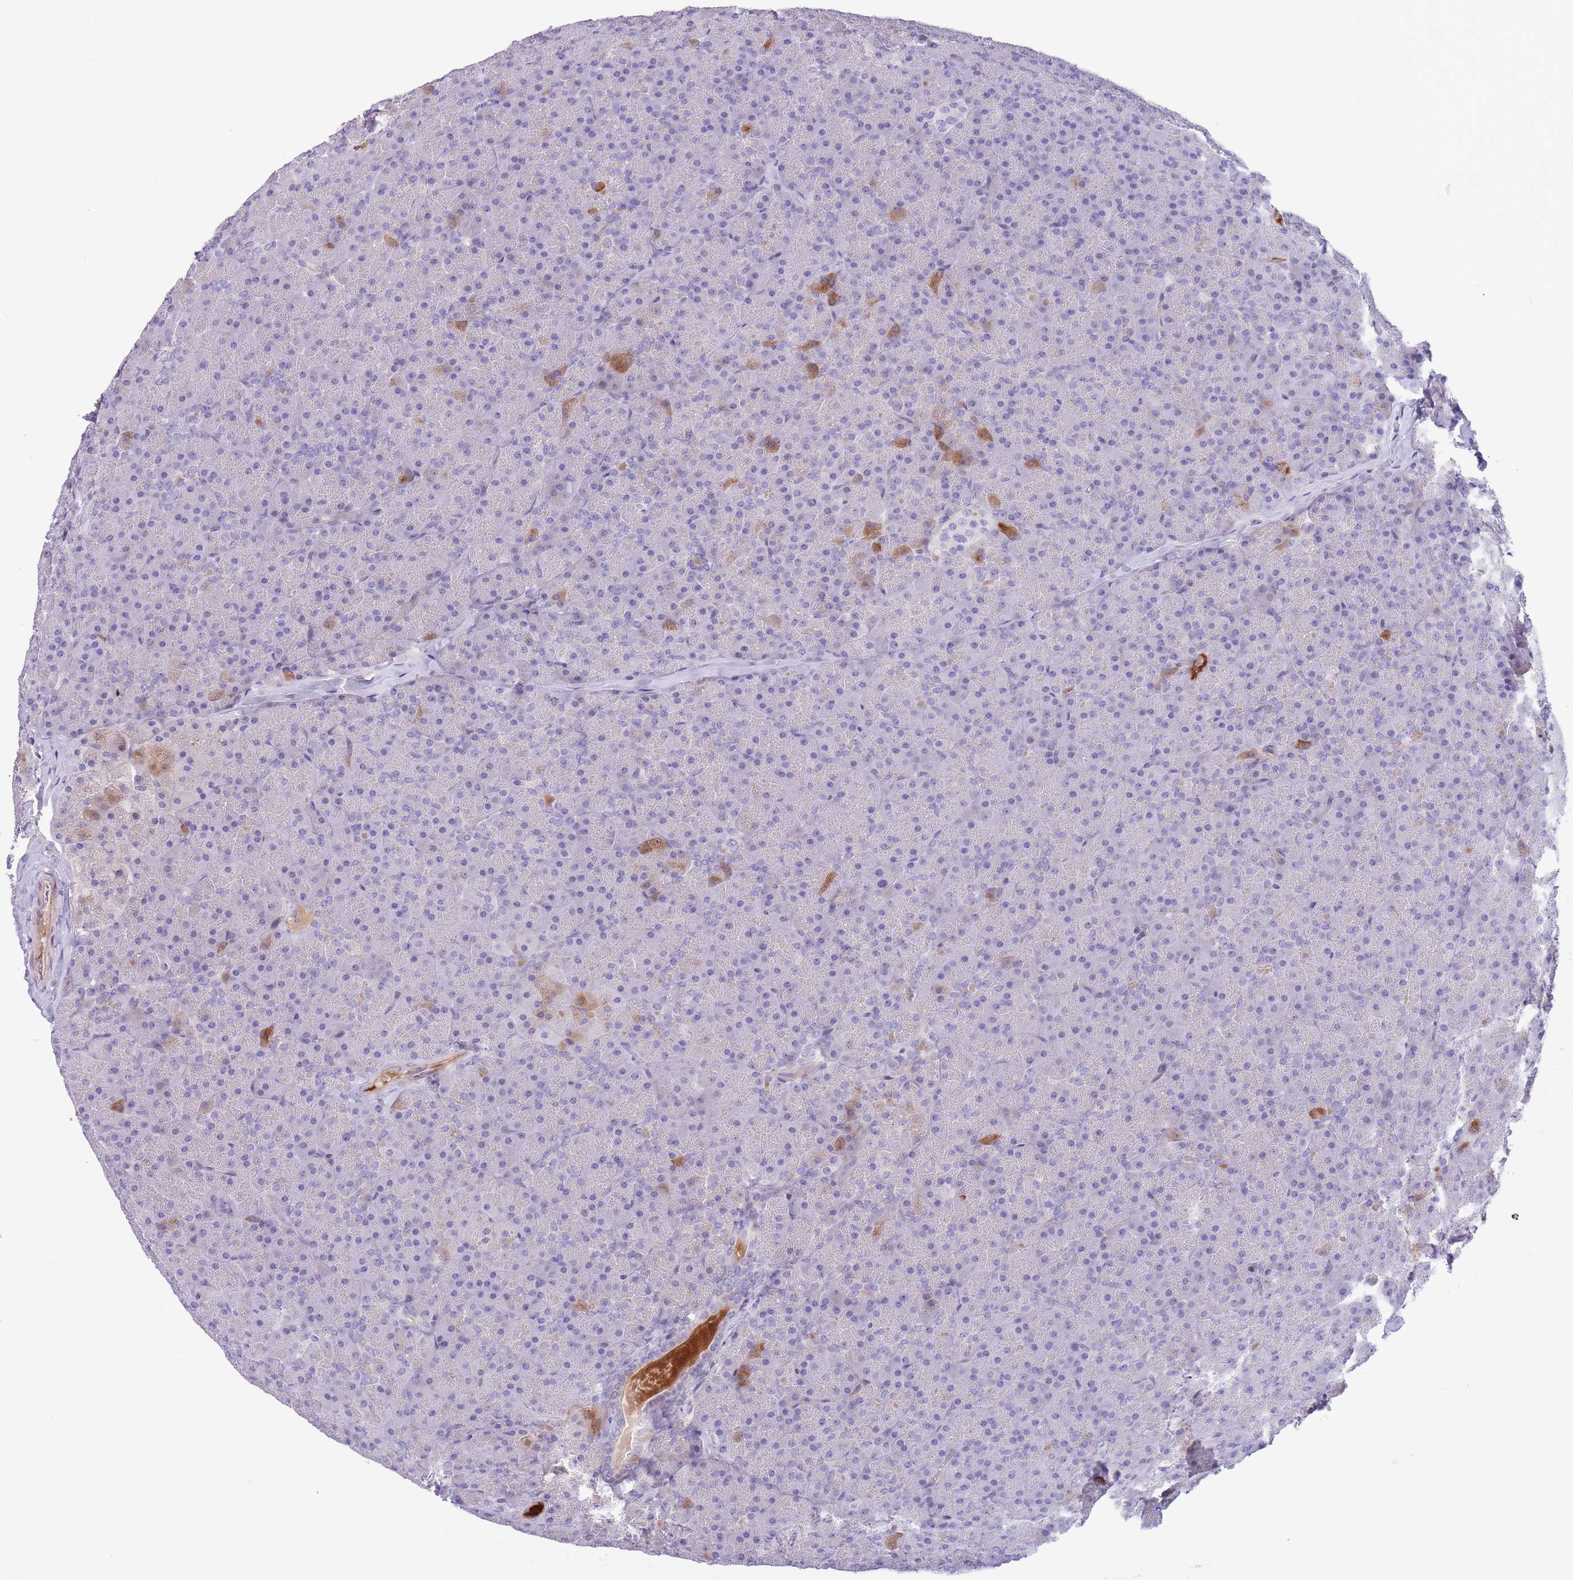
{"staining": {"intensity": "strong", "quantity": "<25%", "location": "cytoplasmic/membranous"}, "tissue": "pancreas", "cell_type": "Exocrine glandular cells", "image_type": "normal", "snomed": [{"axis": "morphology", "description": "Normal tissue, NOS"}, {"axis": "topography", "description": "Pancreas"}], "caption": "Immunohistochemical staining of unremarkable human pancreas demonstrates strong cytoplasmic/membranous protein staining in approximately <25% of exocrine glandular cells.", "gene": "LEPROTL1", "patient": {"sex": "male", "age": 36}}